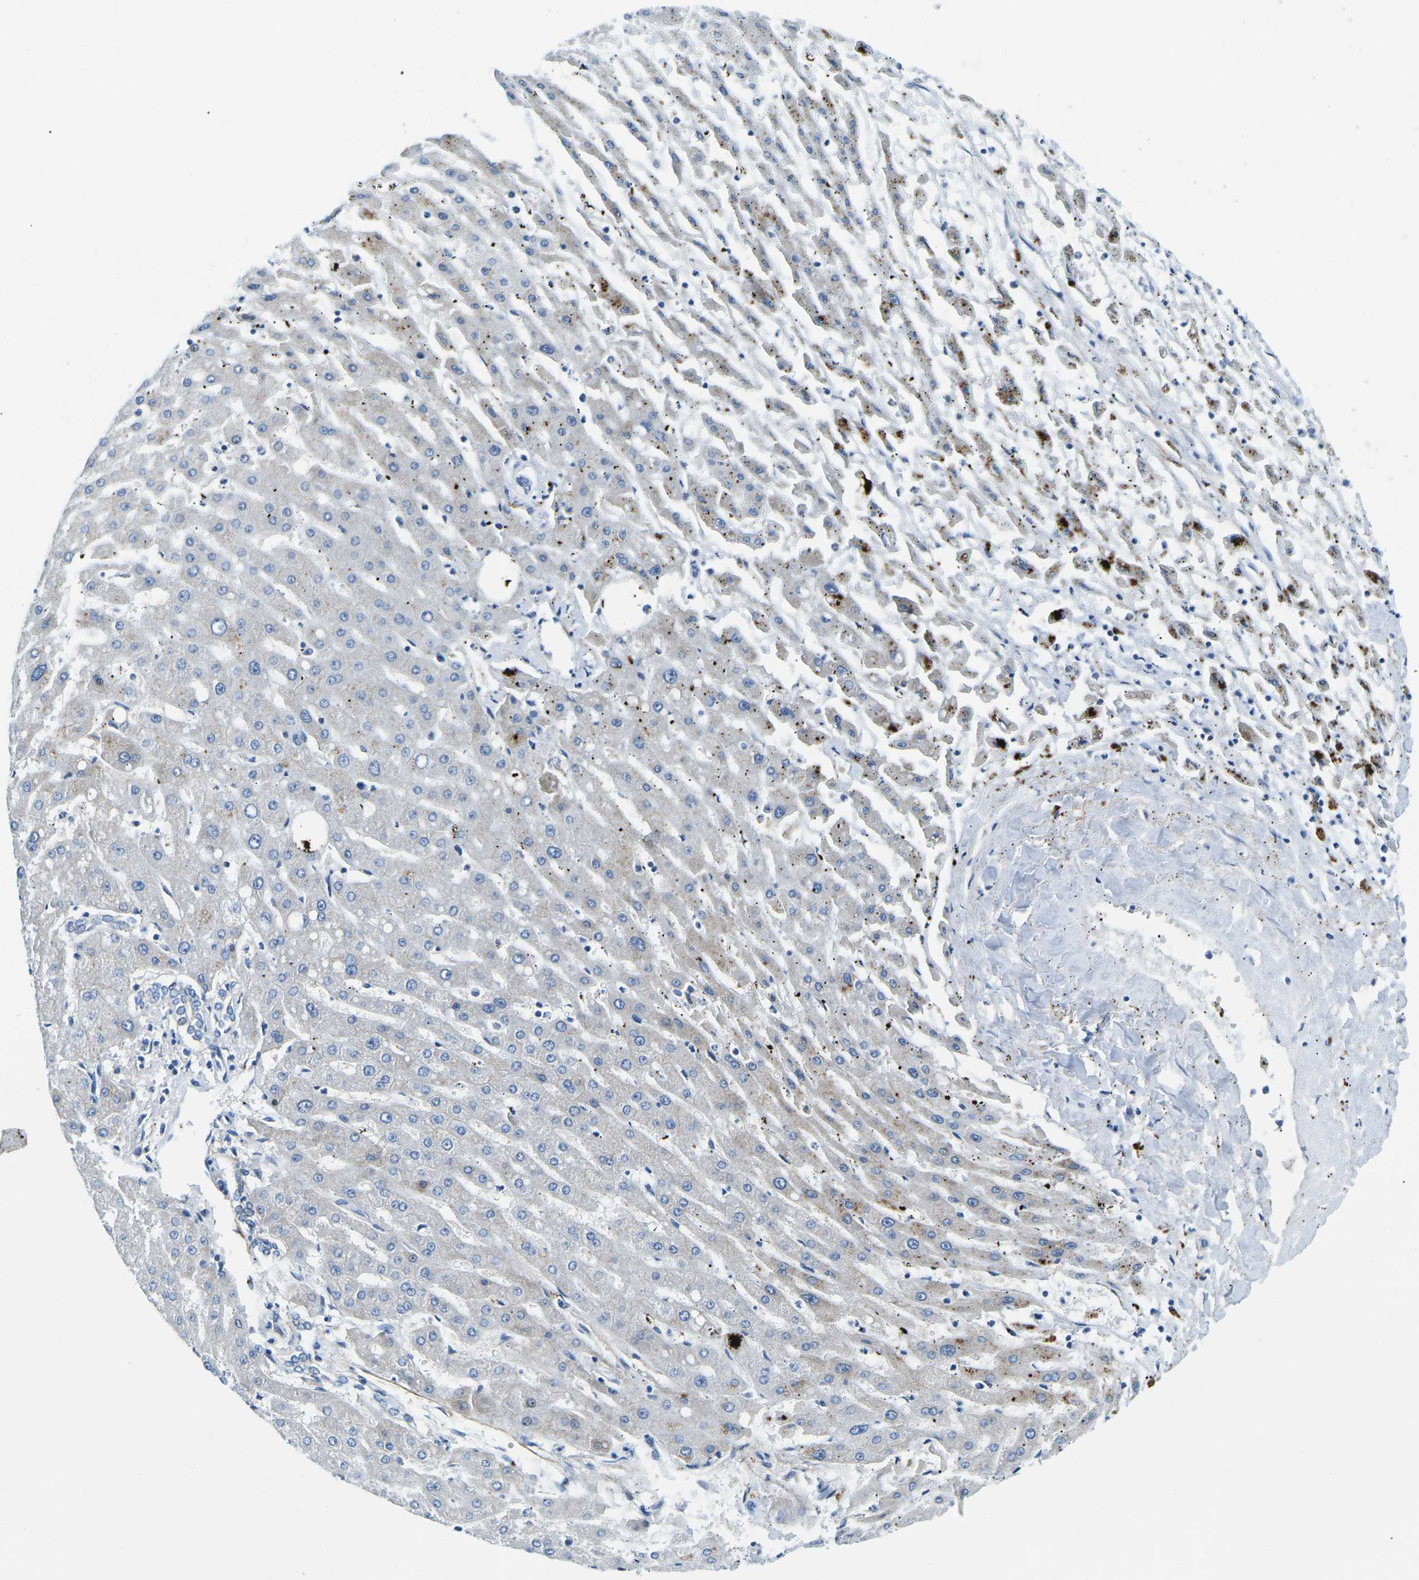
{"staining": {"intensity": "negative", "quantity": "none", "location": "none"}, "tissue": "liver cancer", "cell_type": "Tumor cells", "image_type": "cancer", "snomed": [{"axis": "morphology", "description": "Carcinoma, Hepatocellular, NOS"}, {"axis": "topography", "description": "Liver"}], "caption": "This is a histopathology image of IHC staining of liver cancer, which shows no expression in tumor cells.", "gene": "CFB", "patient": {"sex": "male", "age": 72}}